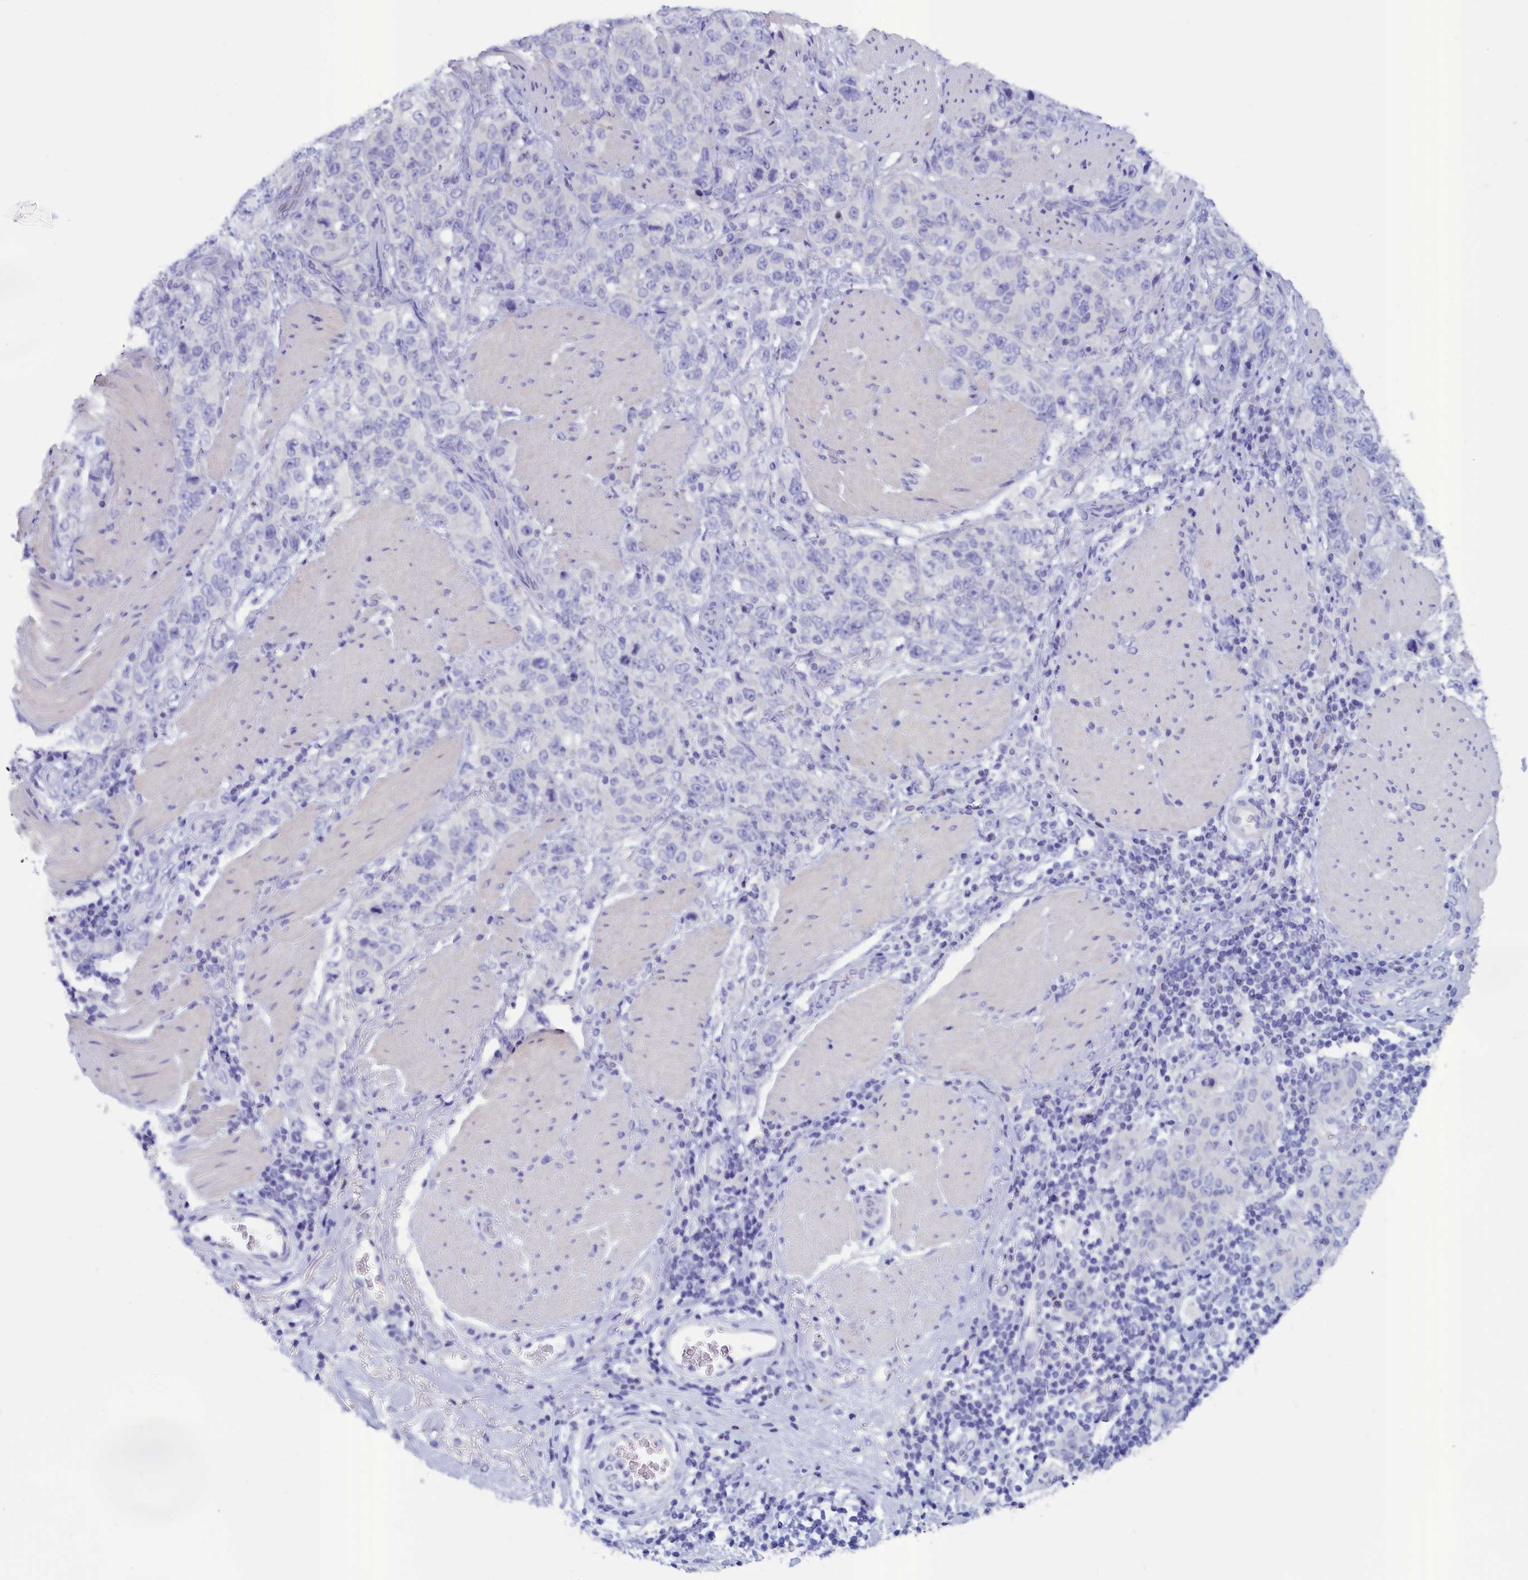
{"staining": {"intensity": "negative", "quantity": "none", "location": "none"}, "tissue": "stomach cancer", "cell_type": "Tumor cells", "image_type": "cancer", "snomed": [{"axis": "morphology", "description": "Adenocarcinoma, NOS"}, {"axis": "topography", "description": "Stomach"}], "caption": "Stomach cancer (adenocarcinoma) stained for a protein using immunohistochemistry exhibits no positivity tumor cells.", "gene": "ANKRD2", "patient": {"sex": "male", "age": 48}}